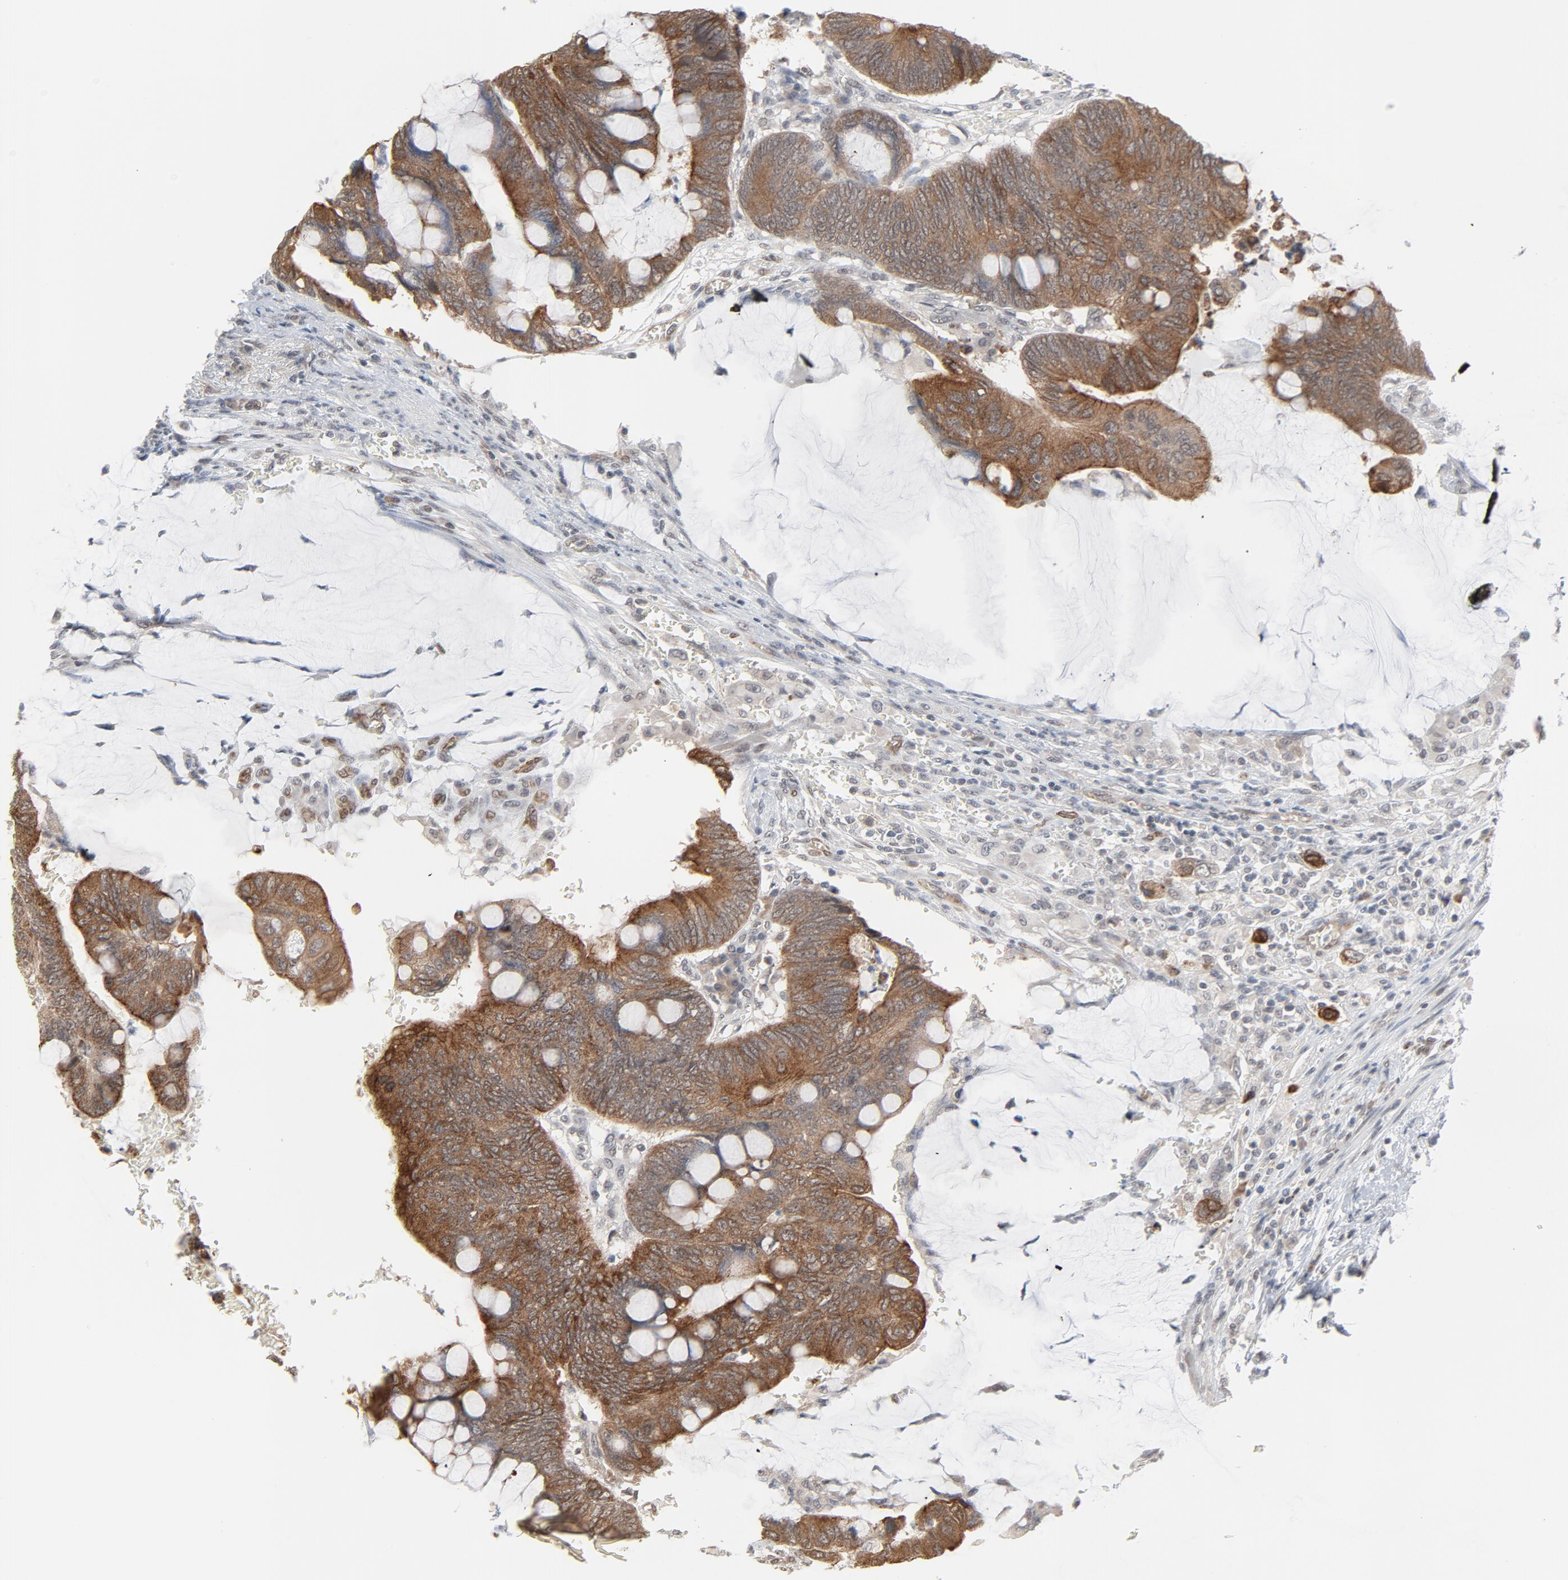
{"staining": {"intensity": "strong", "quantity": ">75%", "location": "cytoplasmic/membranous"}, "tissue": "colorectal cancer", "cell_type": "Tumor cells", "image_type": "cancer", "snomed": [{"axis": "morphology", "description": "Normal tissue, NOS"}, {"axis": "morphology", "description": "Adenocarcinoma, NOS"}, {"axis": "topography", "description": "Rectum"}], "caption": "The photomicrograph demonstrates immunohistochemical staining of adenocarcinoma (colorectal). There is strong cytoplasmic/membranous staining is identified in about >75% of tumor cells. Nuclei are stained in blue.", "gene": "ITPR3", "patient": {"sex": "male", "age": 92}}